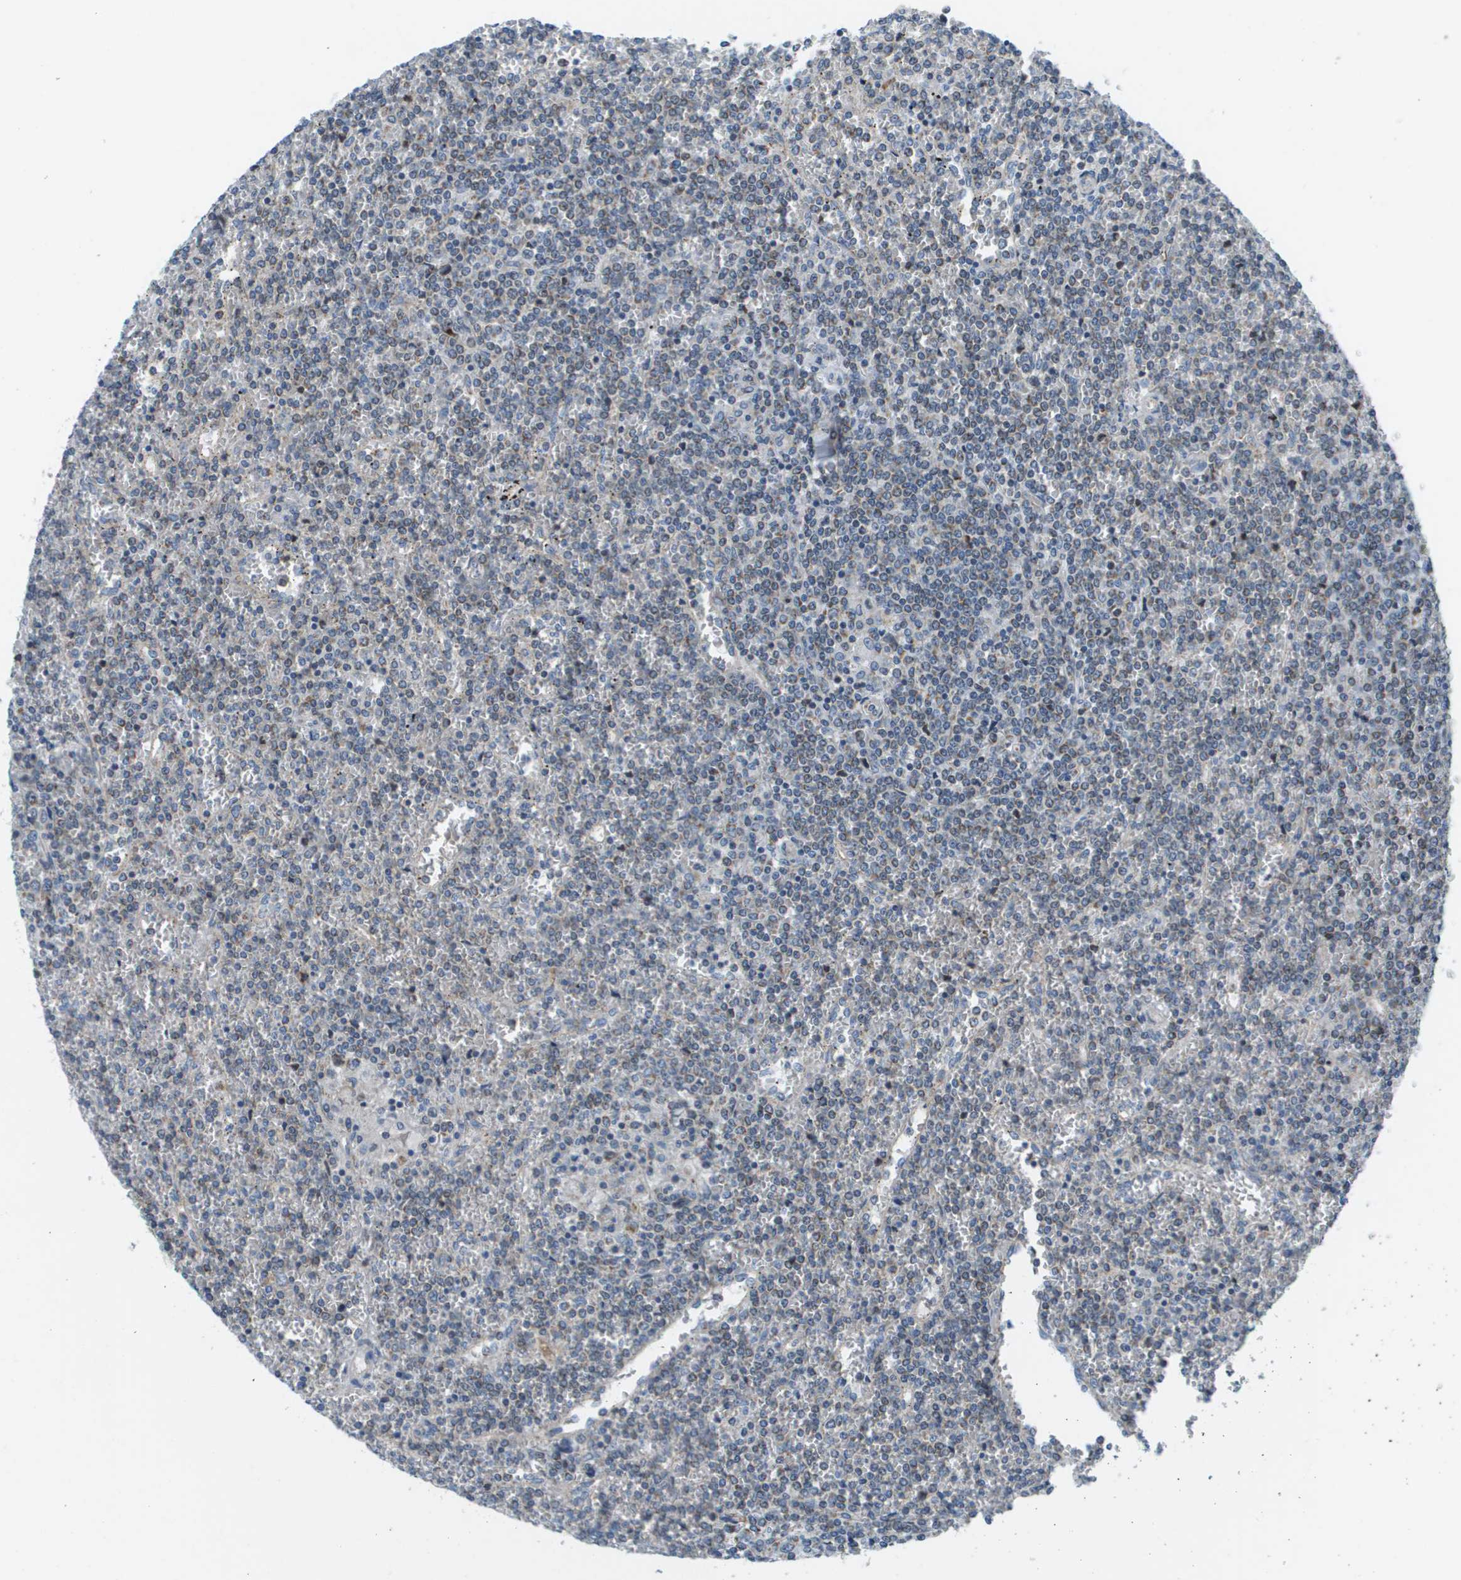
{"staining": {"intensity": "weak", "quantity": "<25%", "location": "cytoplasmic/membranous"}, "tissue": "lymphoma", "cell_type": "Tumor cells", "image_type": "cancer", "snomed": [{"axis": "morphology", "description": "Malignant lymphoma, non-Hodgkin's type, Low grade"}, {"axis": "topography", "description": "Spleen"}], "caption": "Micrograph shows no protein staining in tumor cells of low-grade malignant lymphoma, non-Hodgkin's type tissue.", "gene": "KRT23", "patient": {"sex": "female", "age": 19}}